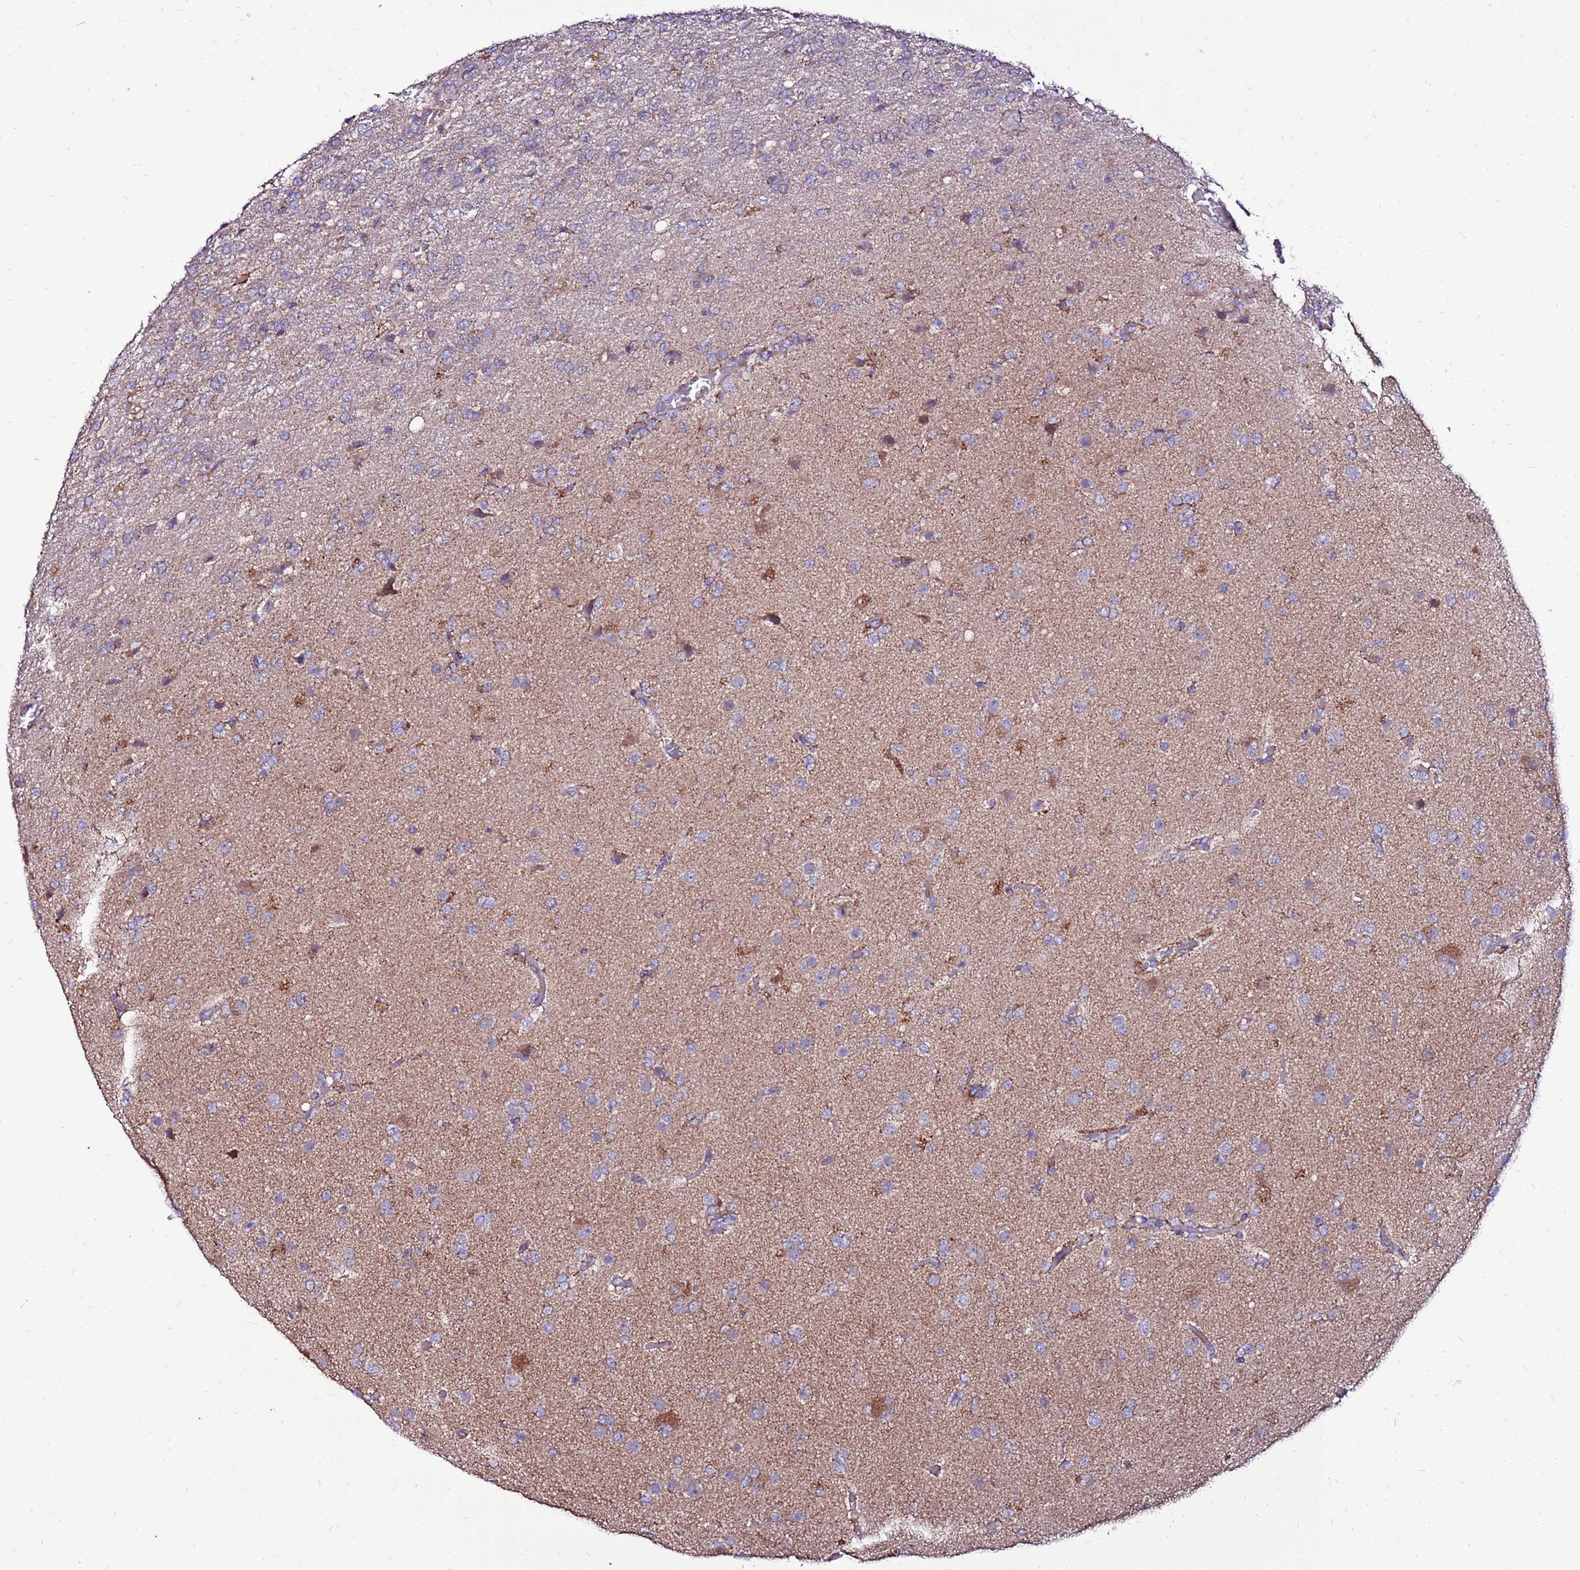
{"staining": {"intensity": "negative", "quantity": "none", "location": "none"}, "tissue": "glioma", "cell_type": "Tumor cells", "image_type": "cancer", "snomed": [{"axis": "morphology", "description": "Glioma, malignant, High grade"}, {"axis": "topography", "description": "Brain"}], "caption": "Glioma stained for a protein using immunohistochemistry demonstrates no positivity tumor cells.", "gene": "SPSB3", "patient": {"sex": "female", "age": 74}}